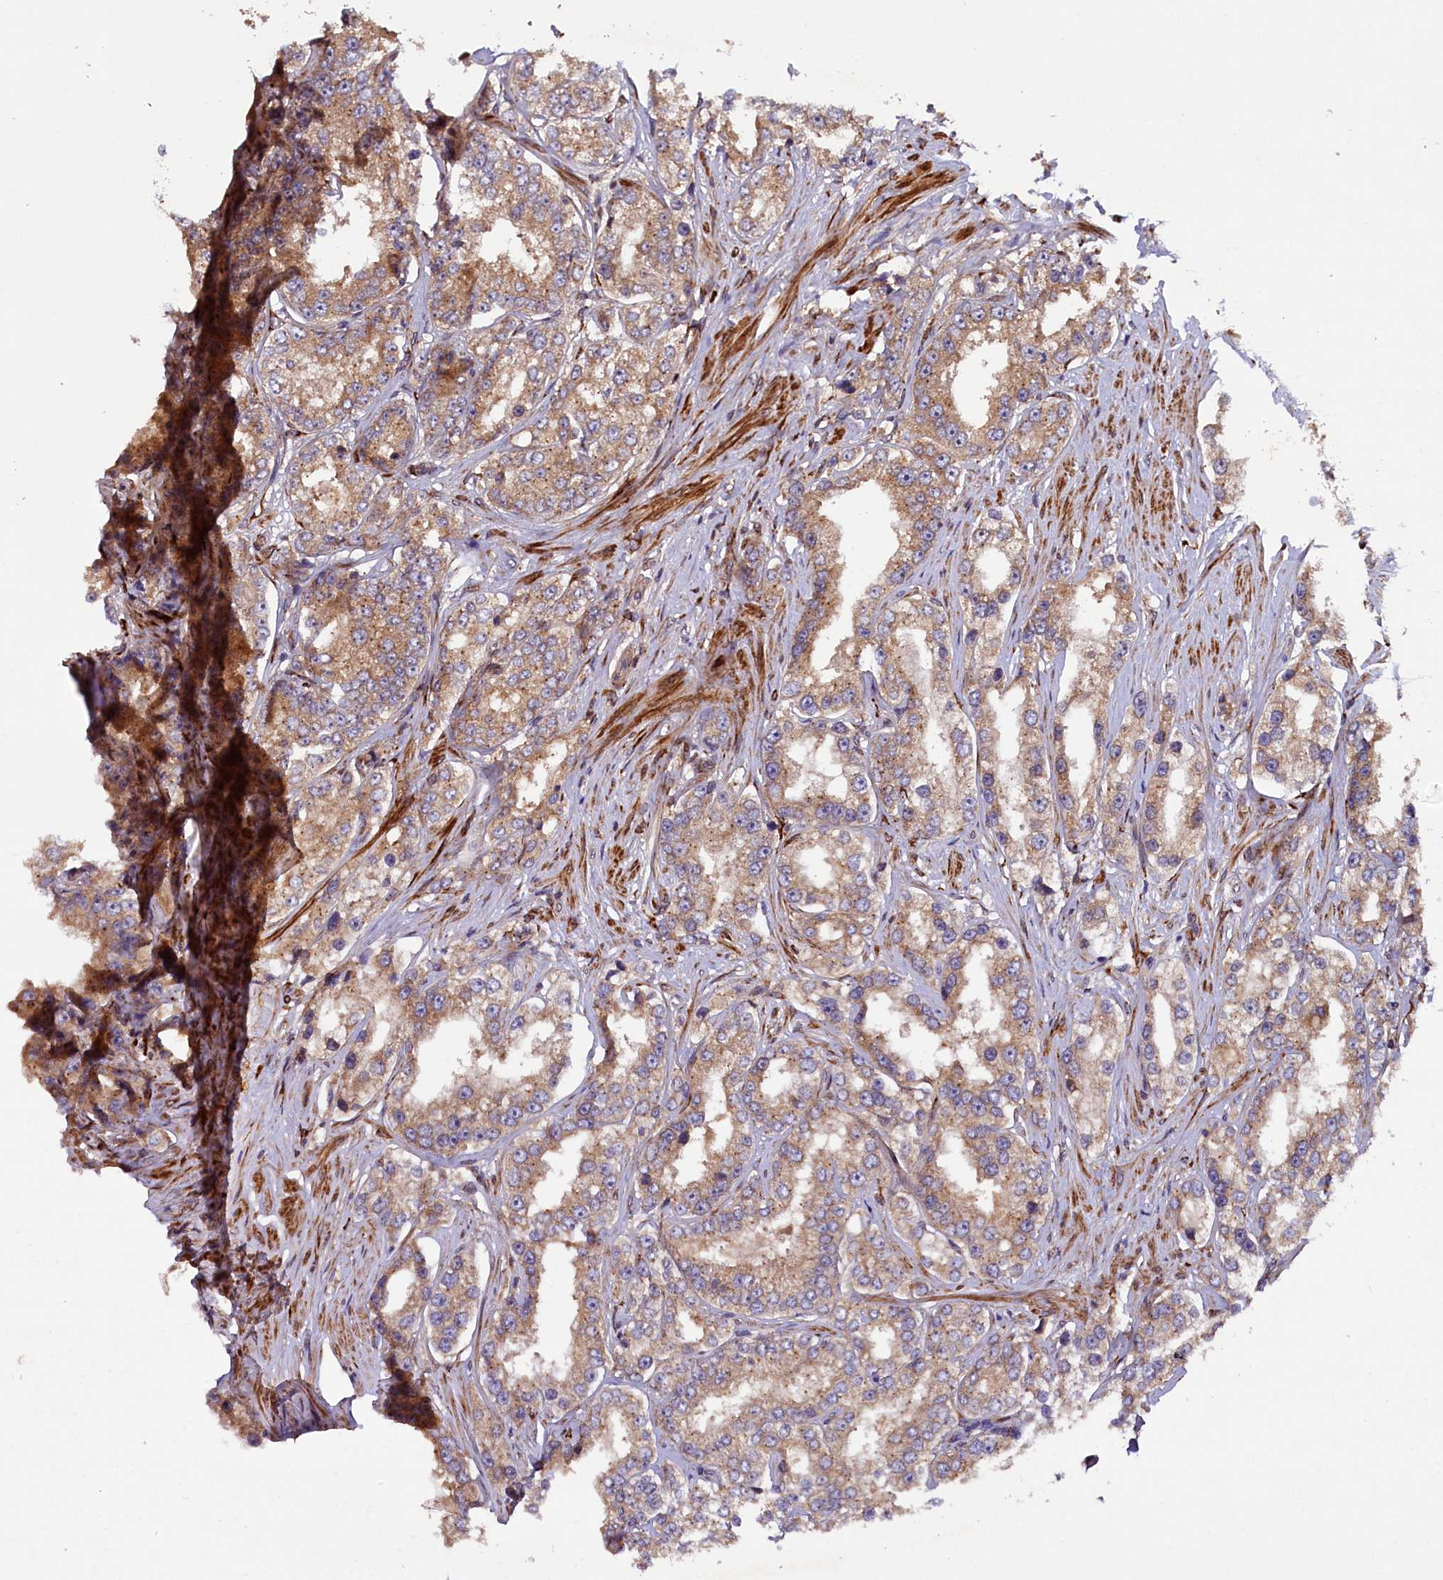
{"staining": {"intensity": "moderate", "quantity": ">75%", "location": "cytoplasmic/membranous"}, "tissue": "prostate cancer", "cell_type": "Tumor cells", "image_type": "cancer", "snomed": [{"axis": "morphology", "description": "Normal tissue, NOS"}, {"axis": "morphology", "description": "Adenocarcinoma, High grade"}, {"axis": "topography", "description": "Prostate"}], "caption": "IHC photomicrograph of neoplastic tissue: high-grade adenocarcinoma (prostate) stained using immunohistochemistry (IHC) shows medium levels of moderate protein expression localized specifically in the cytoplasmic/membranous of tumor cells, appearing as a cytoplasmic/membranous brown color.", "gene": "ARRDC4", "patient": {"sex": "male", "age": 83}}